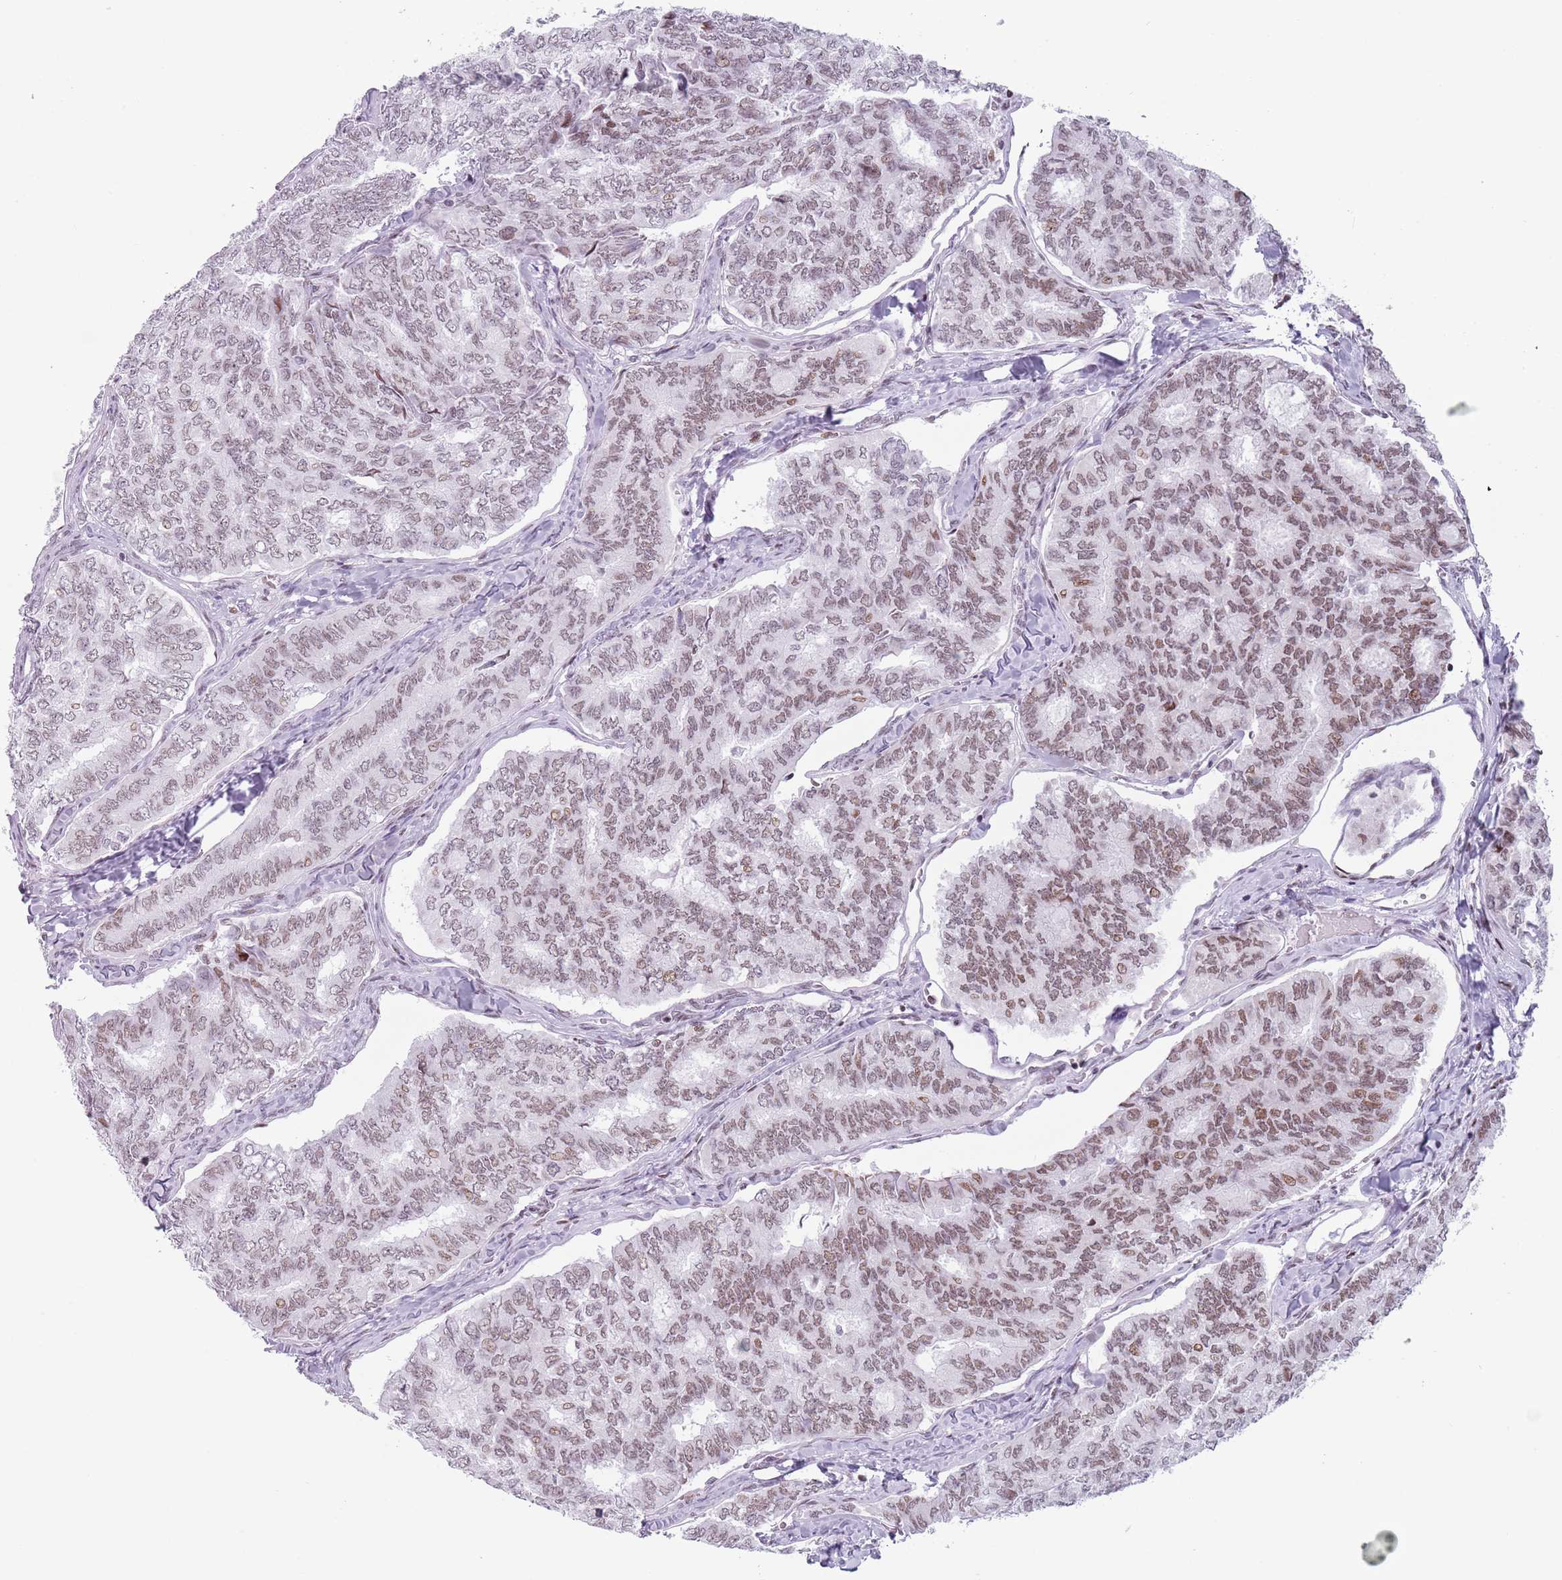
{"staining": {"intensity": "moderate", "quantity": ">75%", "location": "nuclear"}, "tissue": "thyroid cancer", "cell_type": "Tumor cells", "image_type": "cancer", "snomed": [{"axis": "morphology", "description": "Papillary adenocarcinoma, NOS"}, {"axis": "topography", "description": "Thyroid gland"}], "caption": "High-magnification brightfield microscopy of thyroid cancer (papillary adenocarcinoma) stained with DAB (3,3'-diaminobenzidine) (brown) and counterstained with hematoxylin (blue). tumor cells exhibit moderate nuclear positivity is identified in about>75% of cells. (DAB IHC, brown staining for protein, blue staining for nuclei).", "gene": "FAM104B", "patient": {"sex": "female", "age": 35}}